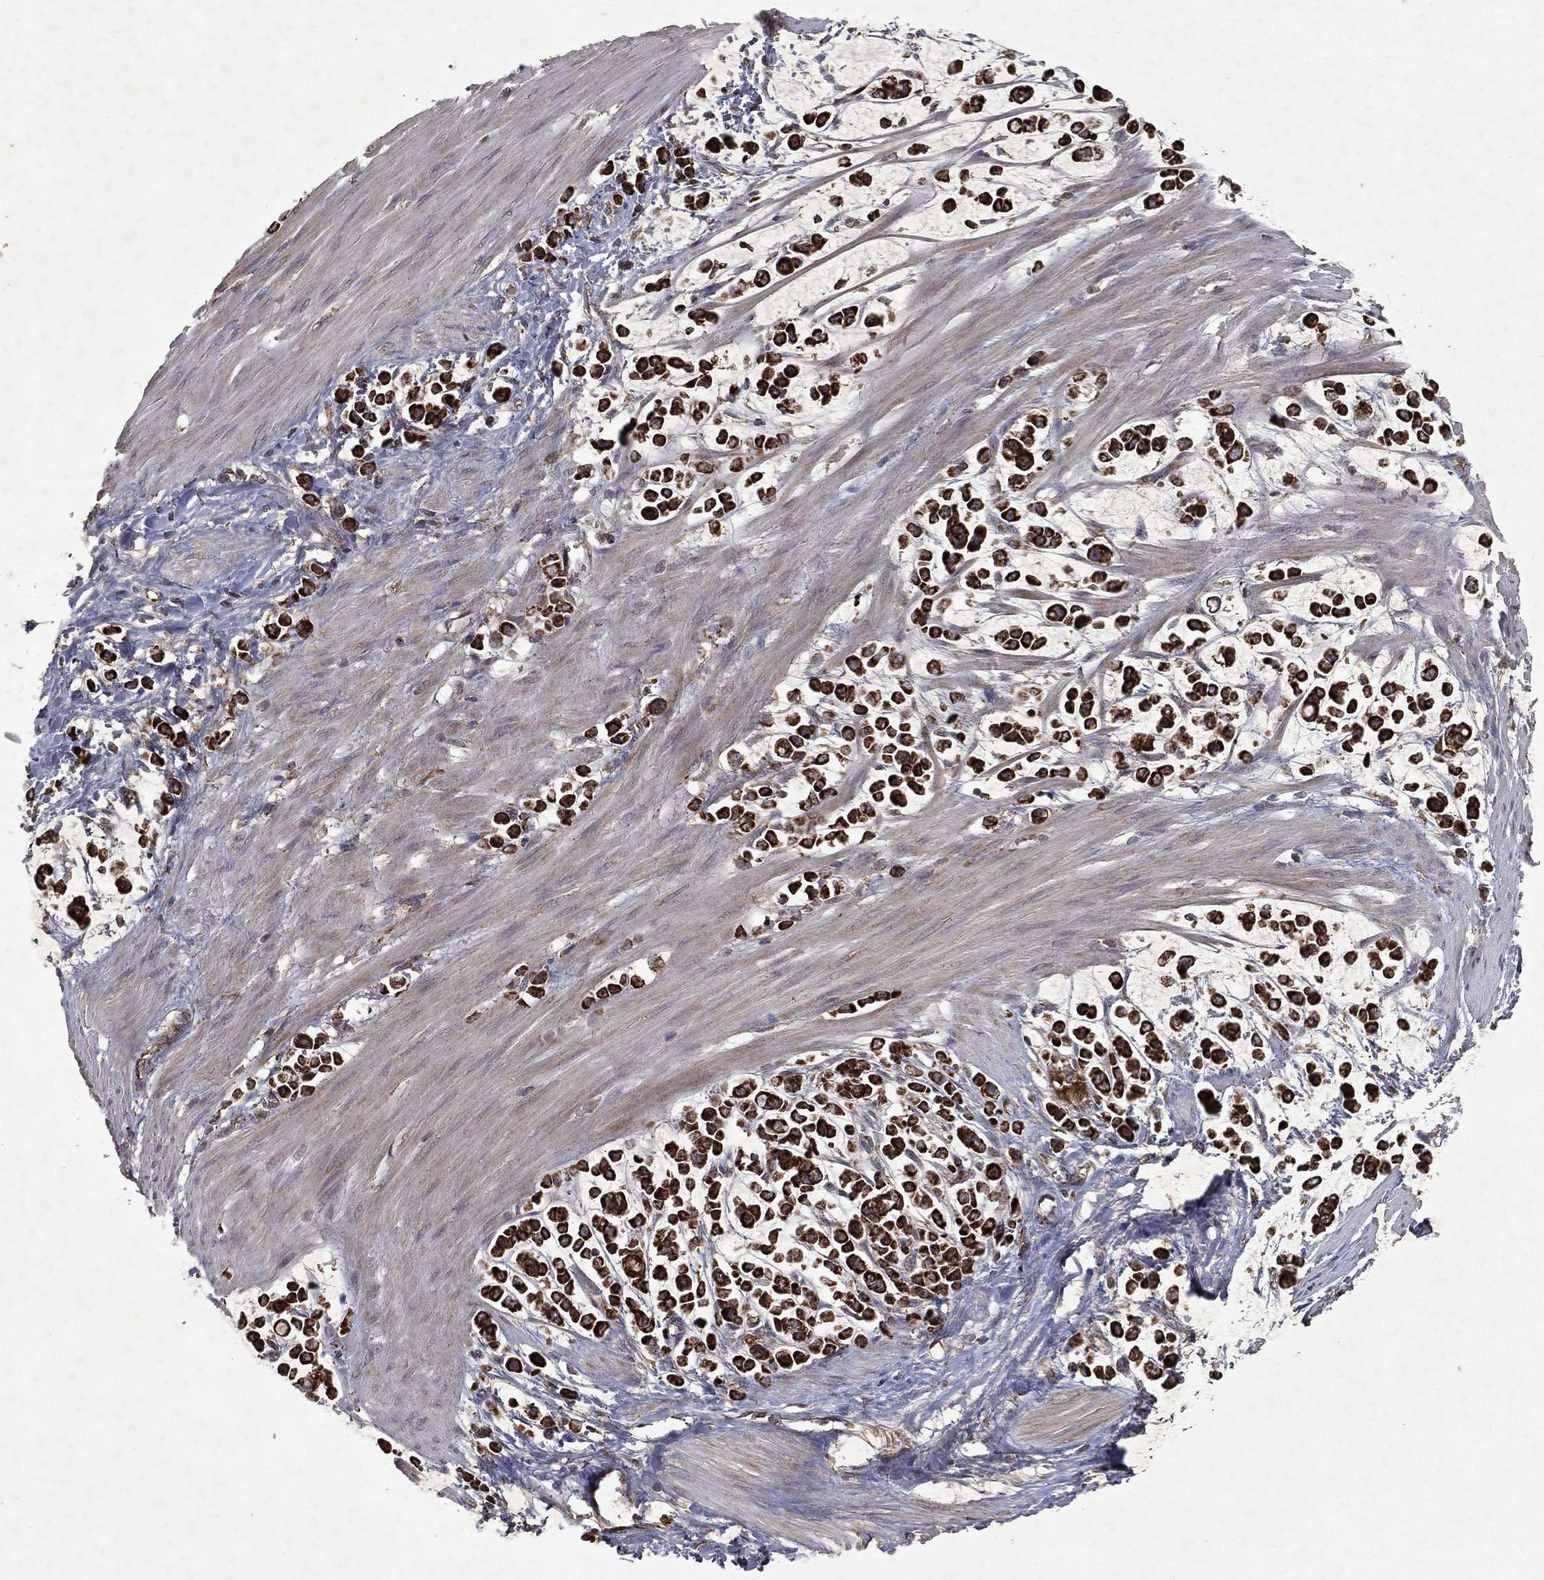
{"staining": {"intensity": "strong", "quantity": ">75%", "location": "cytoplasmic/membranous"}, "tissue": "stomach cancer", "cell_type": "Tumor cells", "image_type": "cancer", "snomed": [{"axis": "morphology", "description": "Adenocarcinoma, NOS"}, {"axis": "topography", "description": "Stomach"}], "caption": "High-power microscopy captured an immunohistochemistry (IHC) micrograph of stomach cancer, revealing strong cytoplasmic/membranous staining in approximately >75% of tumor cells.", "gene": "PYROXD2", "patient": {"sex": "male", "age": 82}}